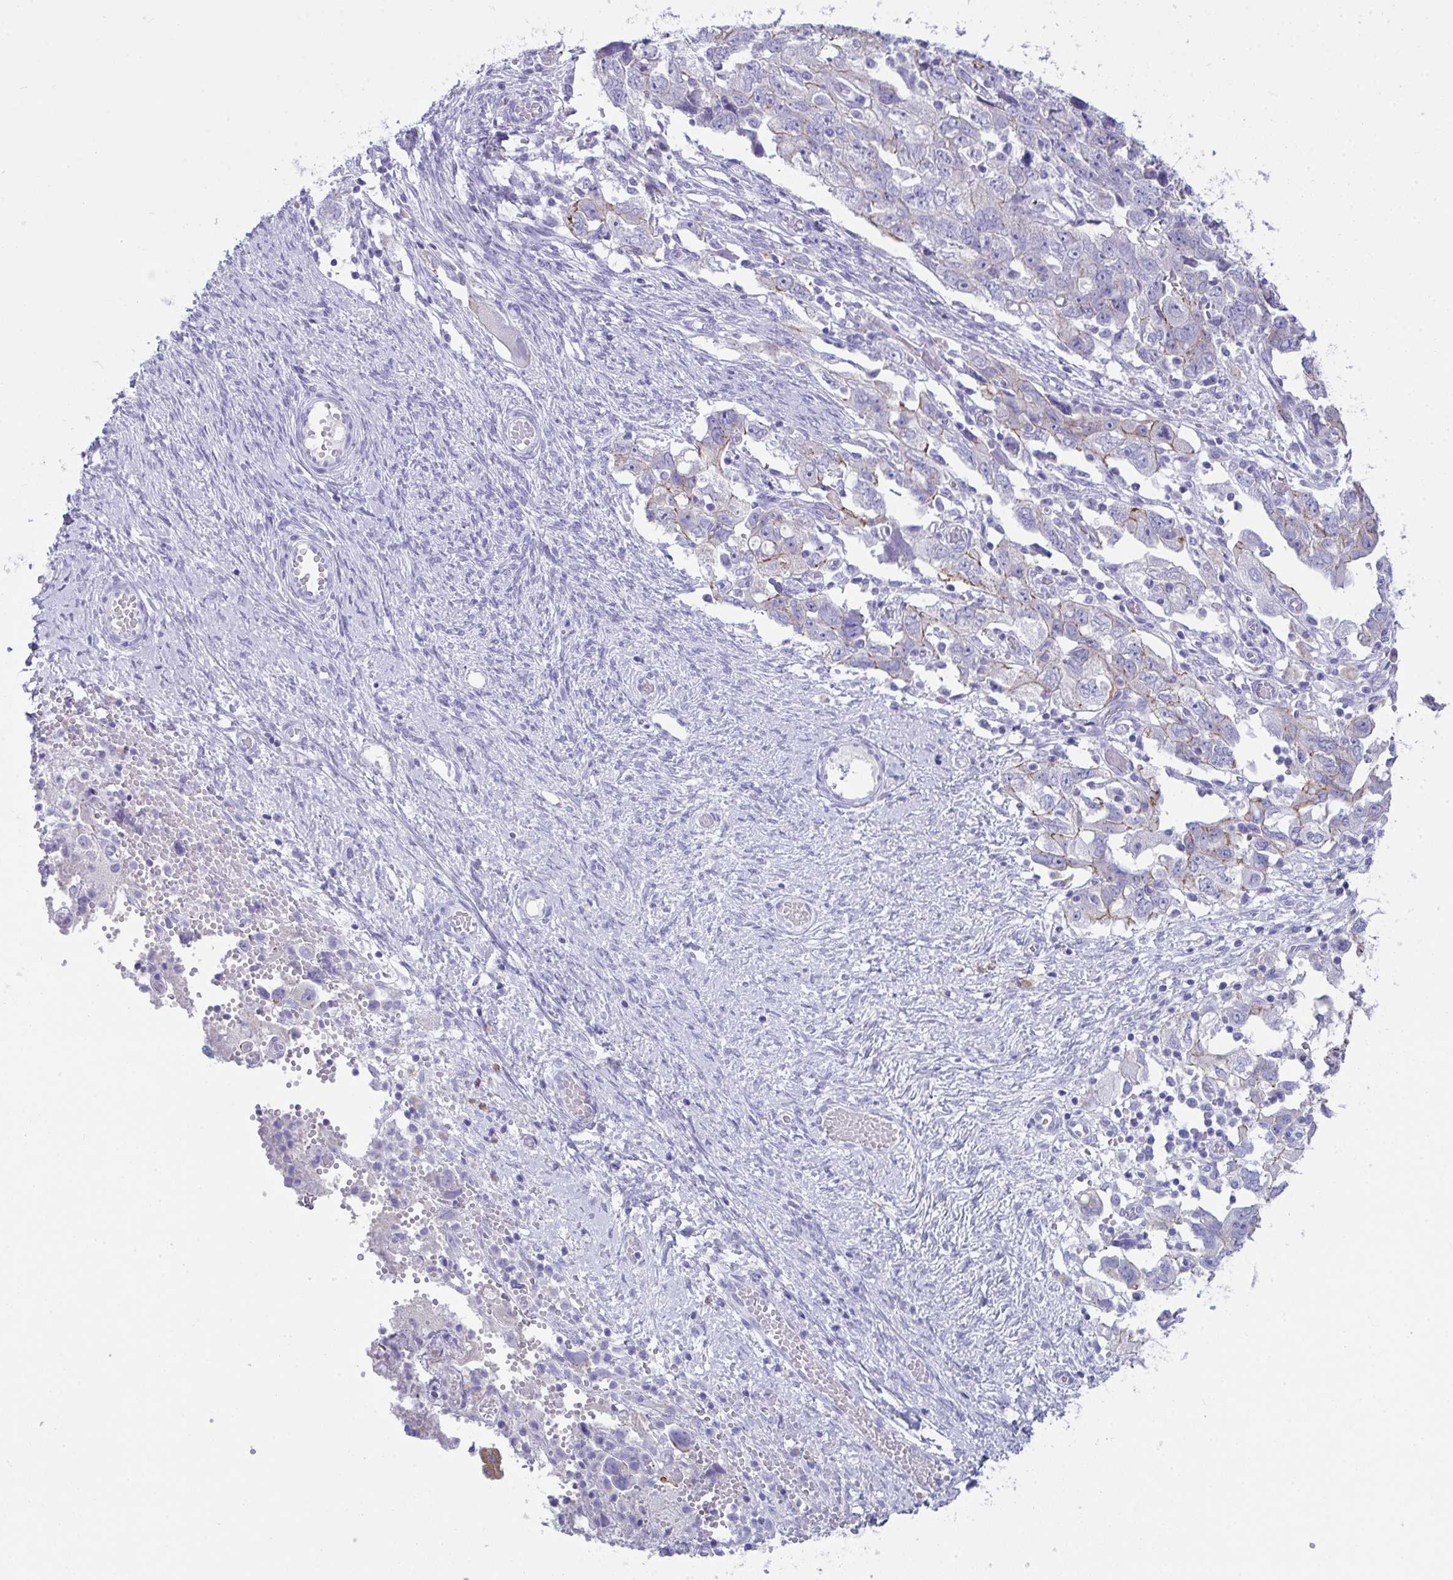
{"staining": {"intensity": "negative", "quantity": "none", "location": "none"}, "tissue": "ovarian cancer", "cell_type": "Tumor cells", "image_type": "cancer", "snomed": [{"axis": "morphology", "description": "Carcinoma, NOS"}, {"axis": "morphology", "description": "Cystadenocarcinoma, serous, NOS"}, {"axis": "topography", "description": "Ovary"}], "caption": "Human ovarian cancer (serous cystadenocarcinoma) stained for a protein using immunohistochemistry (IHC) displays no staining in tumor cells.", "gene": "GLB1L2", "patient": {"sex": "female", "age": 69}}